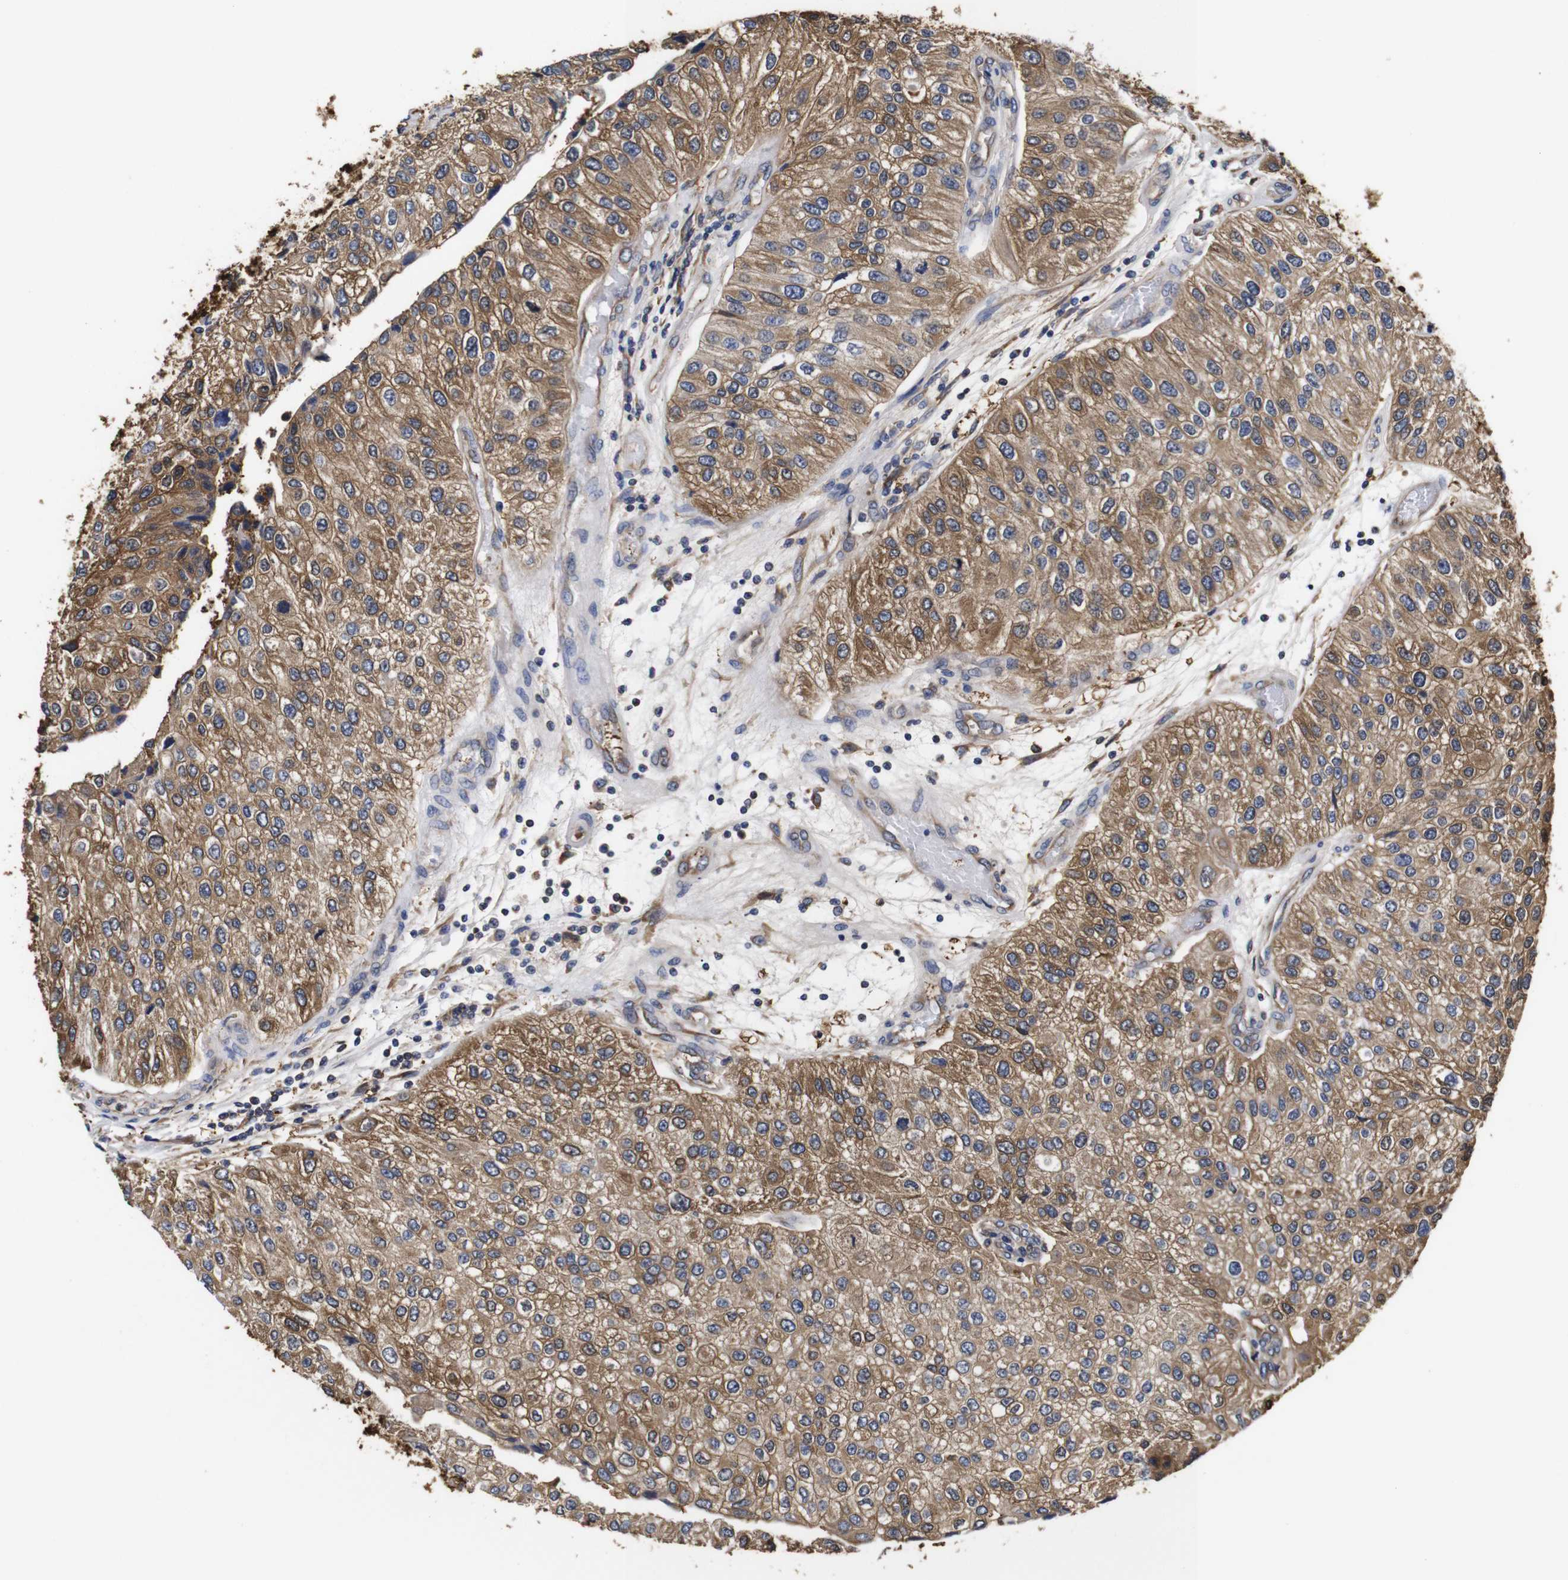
{"staining": {"intensity": "moderate", "quantity": ">75%", "location": "cytoplasmic/membranous"}, "tissue": "urothelial cancer", "cell_type": "Tumor cells", "image_type": "cancer", "snomed": [{"axis": "morphology", "description": "Urothelial carcinoma, High grade"}, {"axis": "topography", "description": "Kidney"}, {"axis": "topography", "description": "Urinary bladder"}], "caption": "A photomicrograph showing moderate cytoplasmic/membranous staining in about >75% of tumor cells in high-grade urothelial carcinoma, as visualized by brown immunohistochemical staining.", "gene": "LRRCC1", "patient": {"sex": "male", "age": 77}}